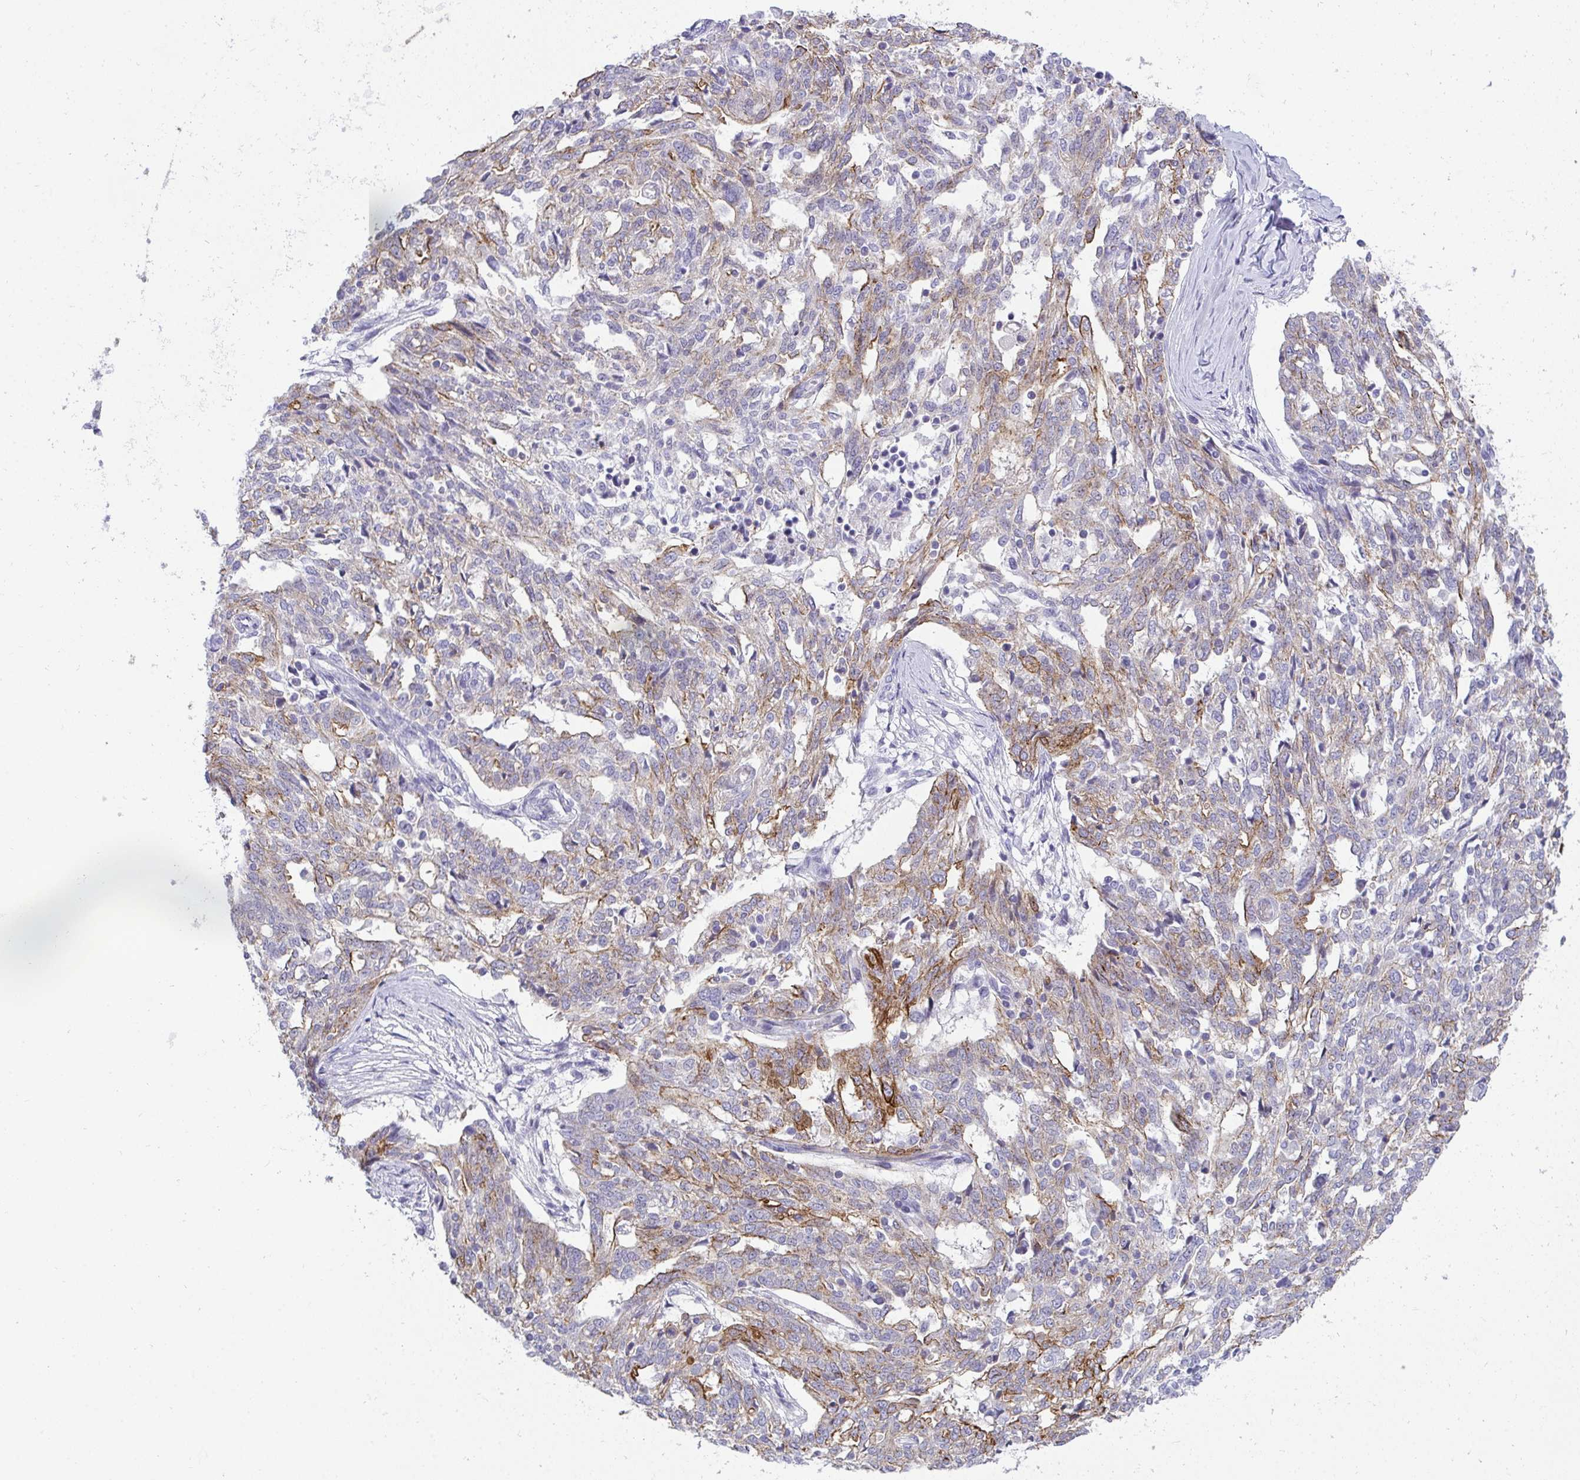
{"staining": {"intensity": "moderate", "quantity": "25%-75%", "location": "cytoplasmic/membranous"}, "tissue": "ovarian cancer", "cell_type": "Tumor cells", "image_type": "cancer", "snomed": [{"axis": "morphology", "description": "Cystadenocarcinoma, serous, NOS"}, {"axis": "topography", "description": "Ovary"}], "caption": "A micrograph showing moderate cytoplasmic/membranous expression in about 25%-75% of tumor cells in ovarian cancer, as visualized by brown immunohistochemical staining.", "gene": "AK5", "patient": {"sex": "female", "age": 67}}